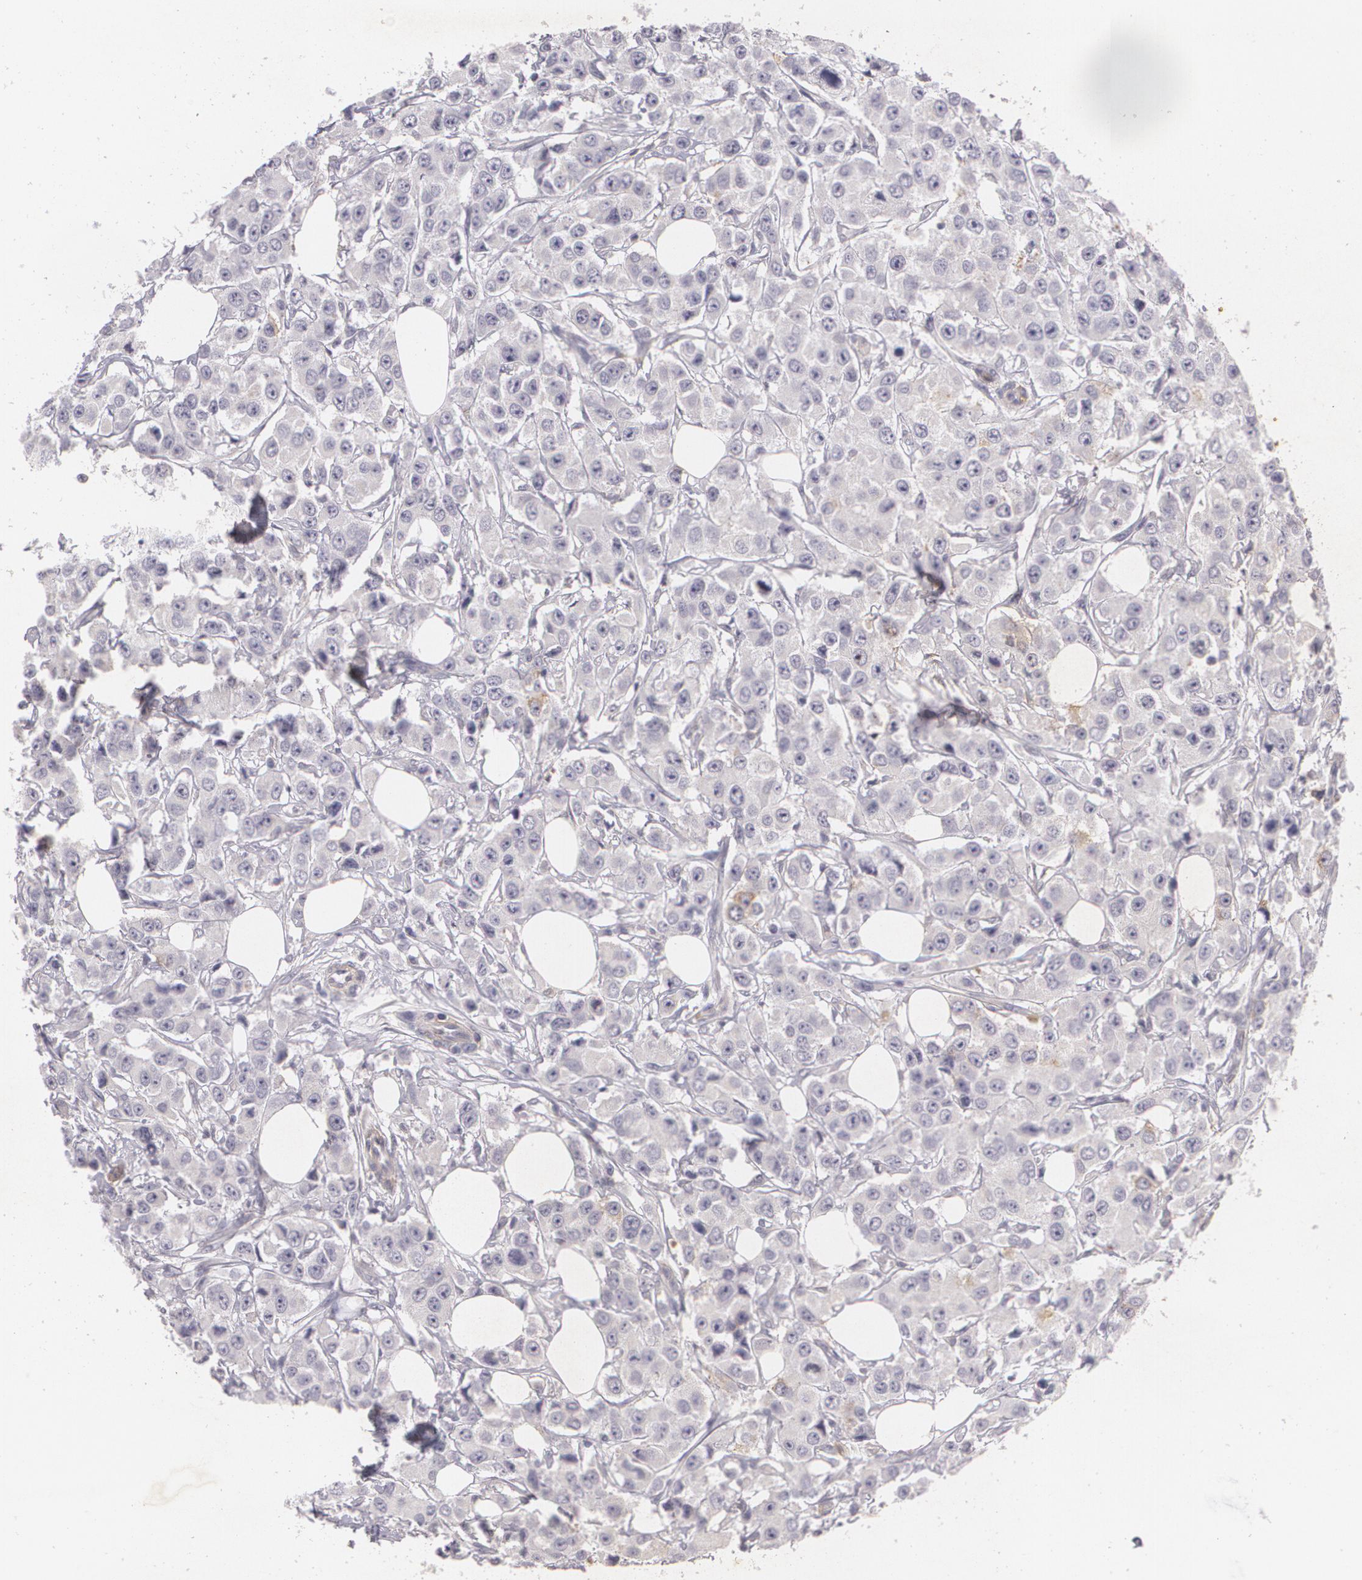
{"staining": {"intensity": "negative", "quantity": "none", "location": "none"}, "tissue": "breast cancer", "cell_type": "Tumor cells", "image_type": "cancer", "snomed": [{"axis": "morphology", "description": "Duct carcinoma"}, {"axis": "topography", "description": "Breast"}], "caption": "DAB (3,3'-diaminobenzidine) immunohistochemical staining of human breast cancer (intraductal carcinoma) demonstrates no significant positivity in tumor cells. (DAB immunohistochemistry (IHC) visualized using brightfield microscopy, high magnification).", "gene": "KCNA4", "patient": {"sex": "female", "age": 58}}